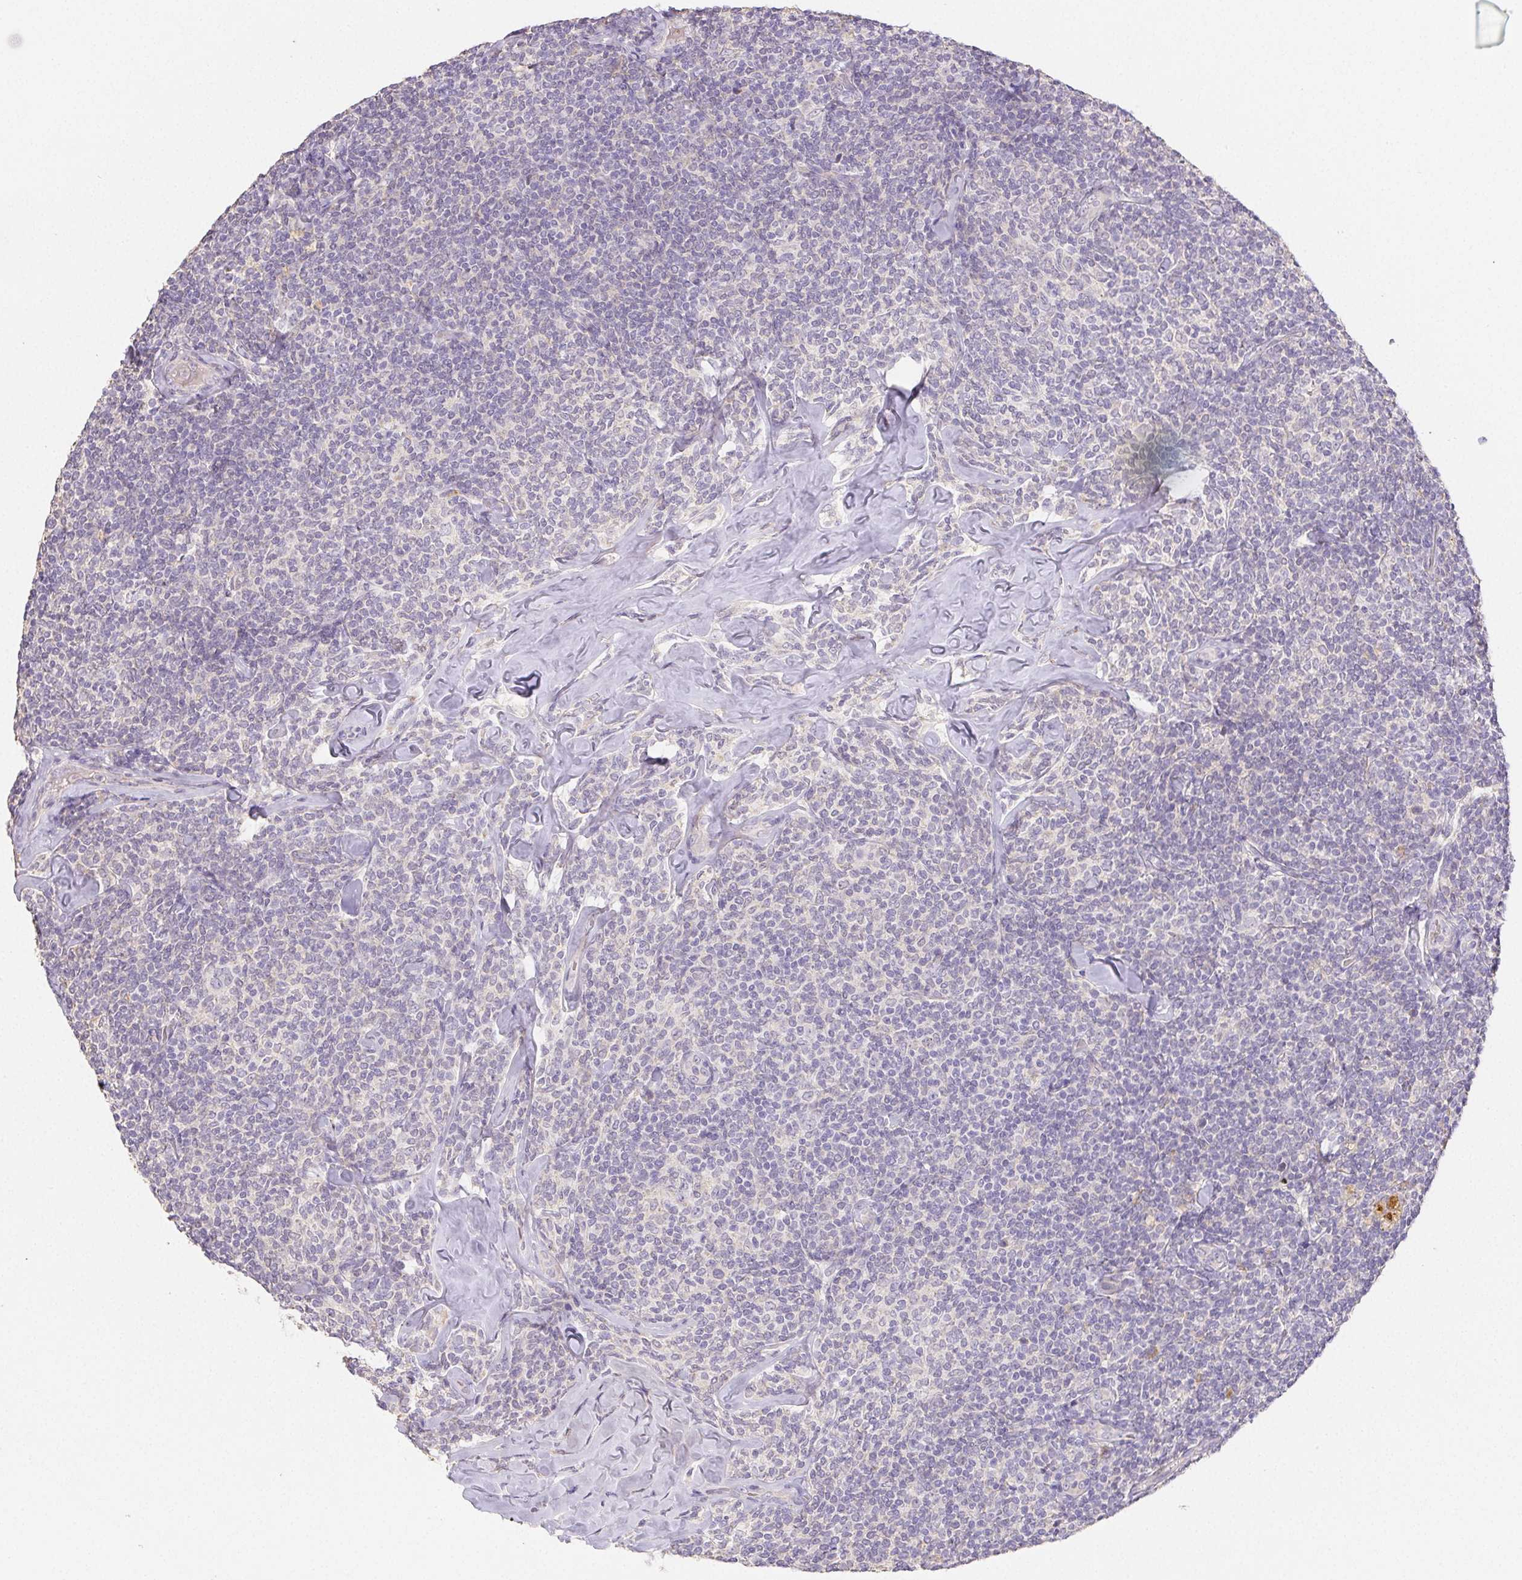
{"staining": {"intensity": "negative", "quantity": "none", "location": "none"}, "tissue": "lymphoma", "cell_type": "Tumor cells", "image_type": "cancer", "snomed": [{"axis": "morphology", "description": "Malignant lymphoma, non-Hodgkin's type, Low grade"}, {"axis": "topography", "description": "Lymph node"}], "caption": "Immunohistochemistry of malignant lymphoma, non-Hodgkin's type (low-grade) demonstrates no positivity in tumor cells.", "gene": "ACVR1B", "patient": {"sex": "female", "age": 56}}